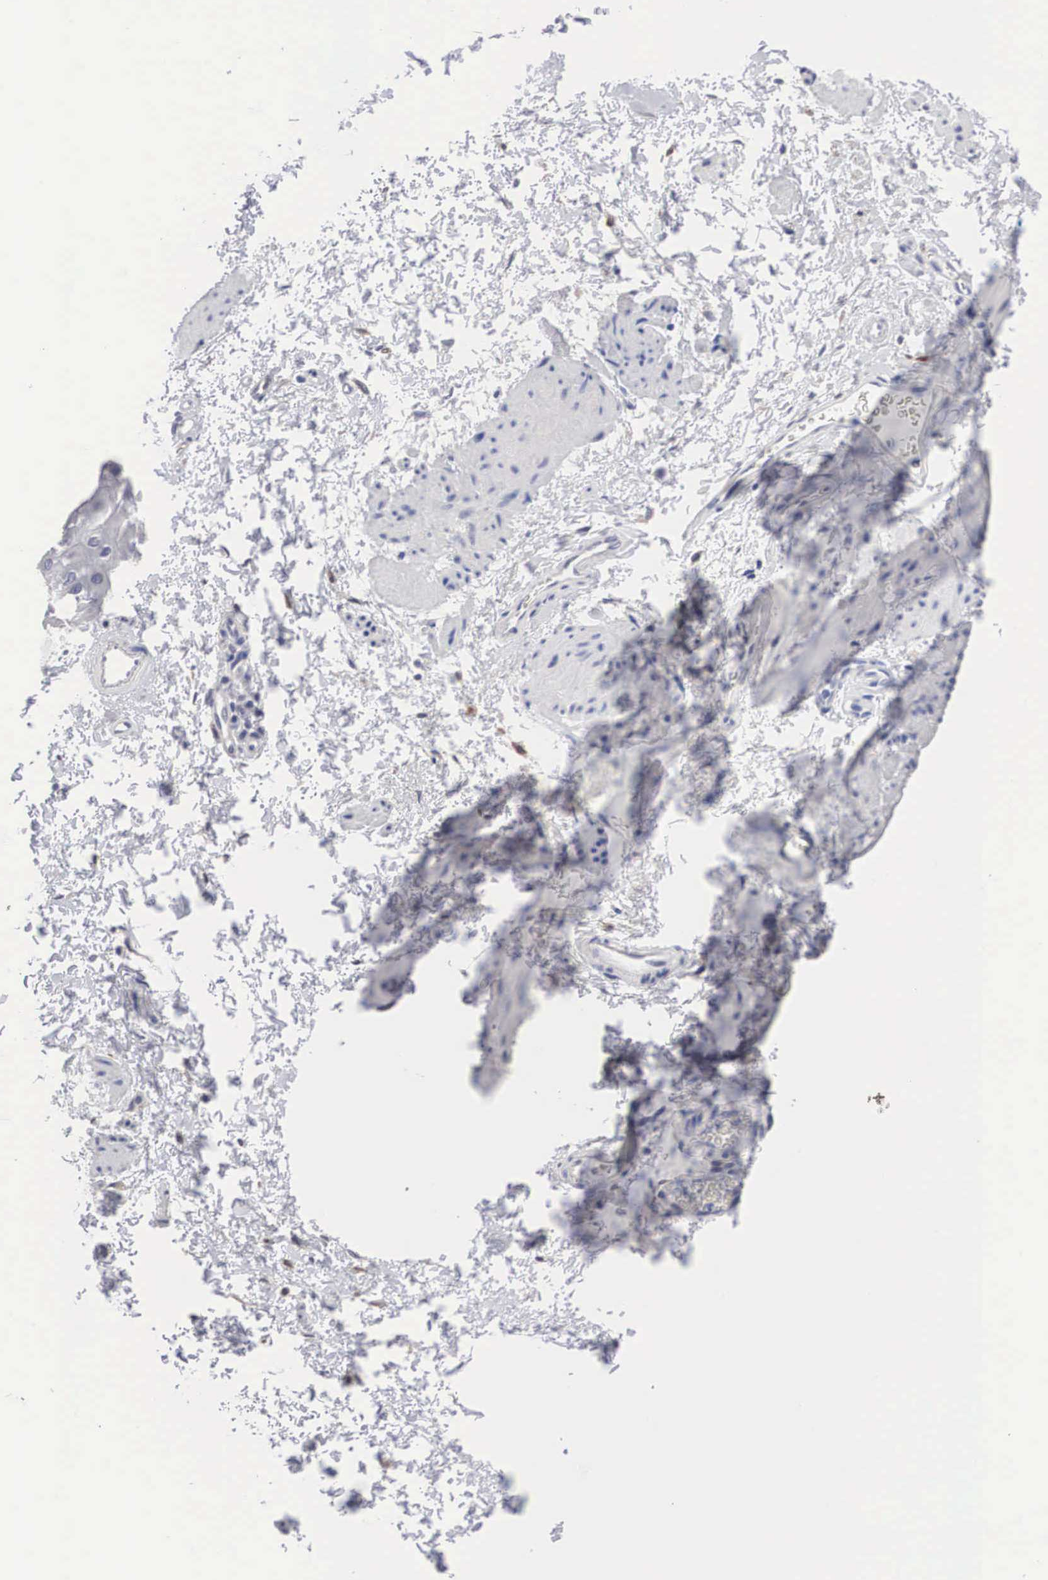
{"staining": {"intensity": "negative", "quantity": "none", "location": "none"}, "tissue": "esophagus", "cell_type": "Squamous epithelial cells", "image_type": "normal", "snomed": [{"axis": "morphology", "description": "Normal tissue, NOS"}, {"axis": "topography", "description": "Esophagus"}], "caption": "A micrograph of esophagus stained for a protein shows no brown staining in squamous epithelial cells. Brightfield microscopy of immunohistochemistry (IHC) stained with DAB (brown) and hematoxylin (blue), captured at high magnification.", "gene": "HMOX1", "patient": {"sex": "female", "age": 61}}